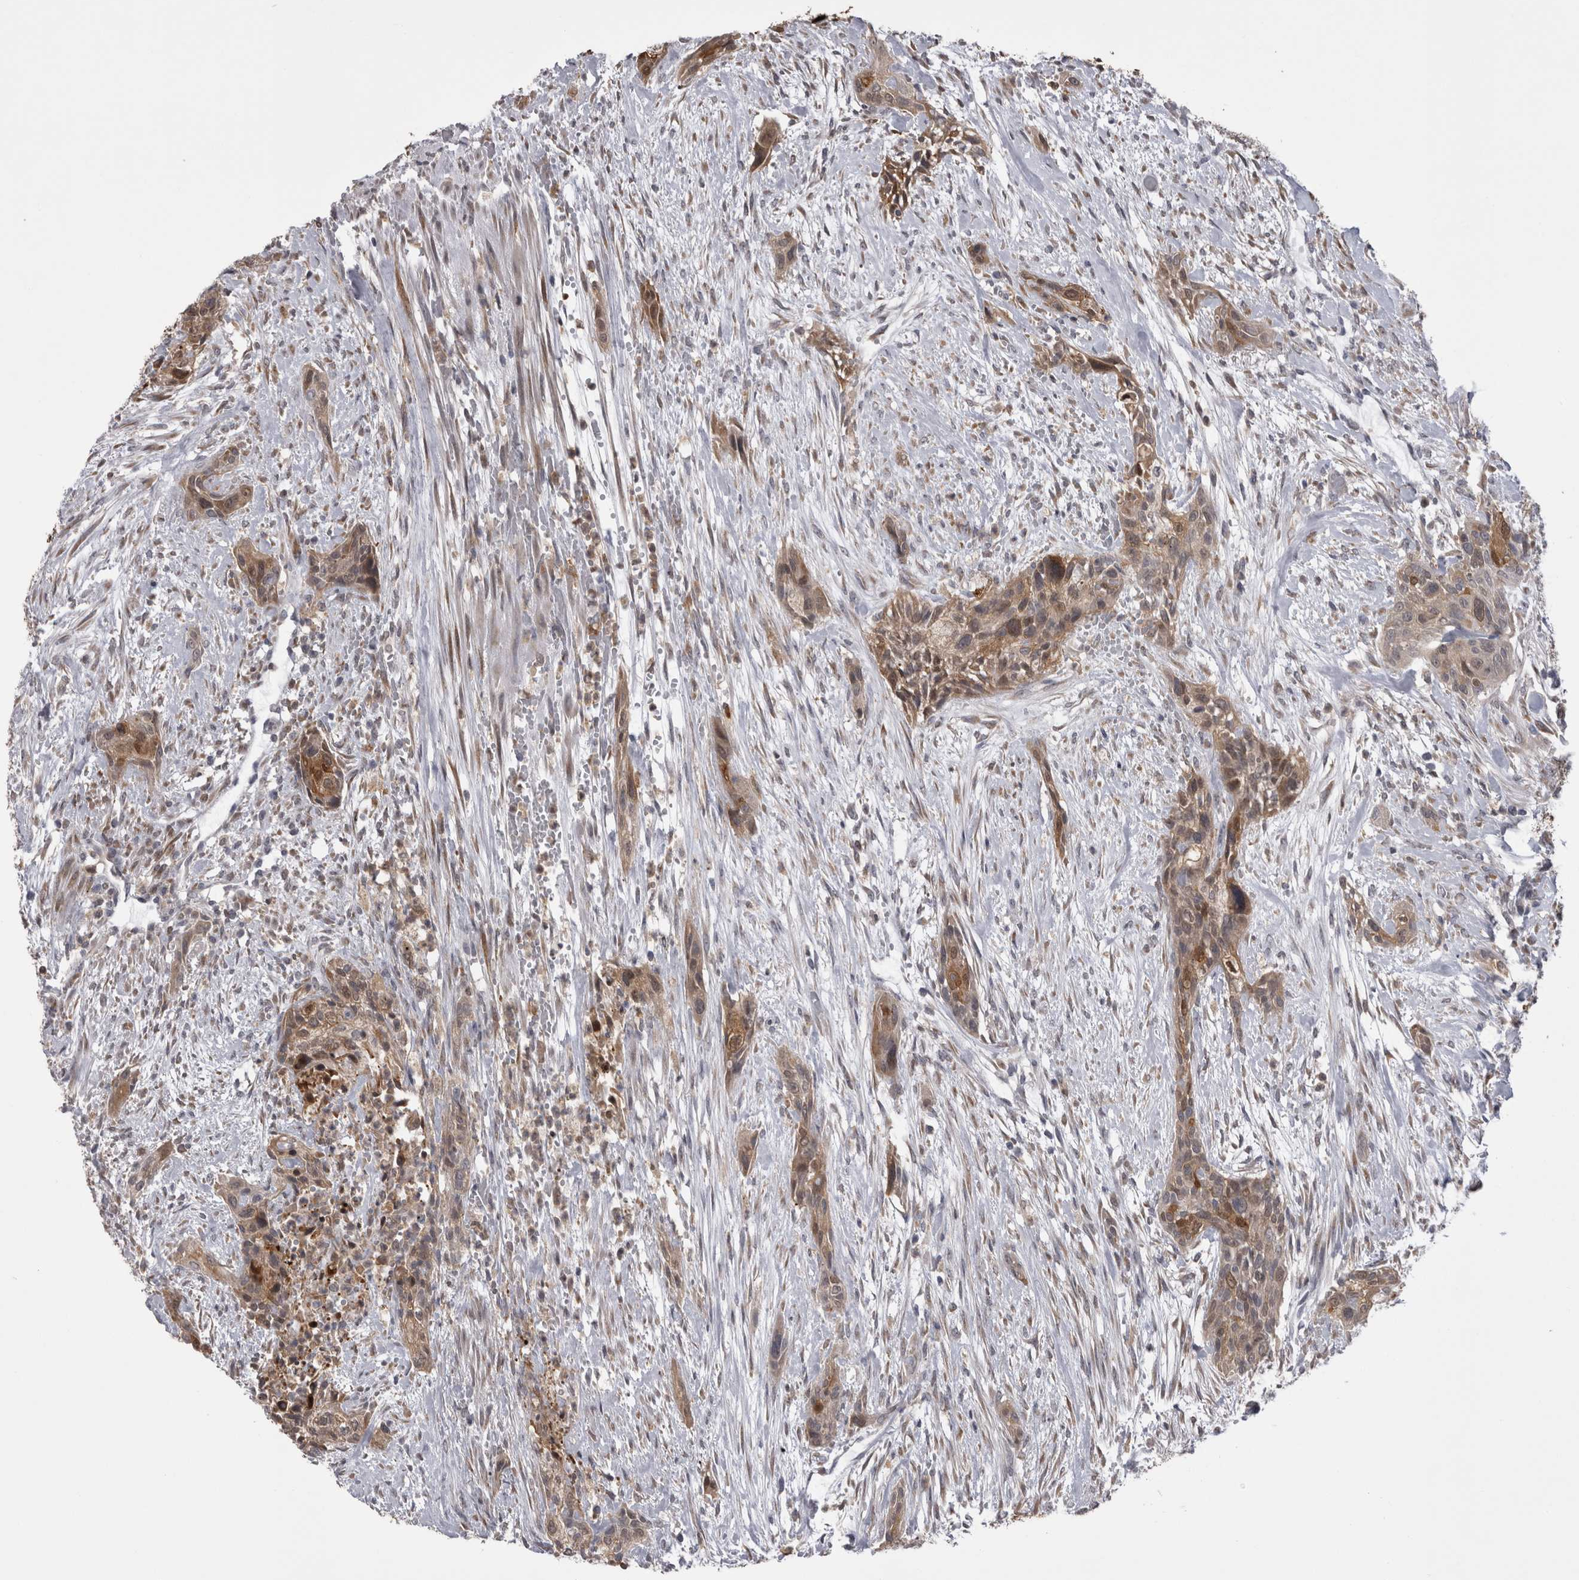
{"staining": {"intensity": "weak", "quantity": ">75%", "location": "cytoplasmic/membranous"}, "tissue": "urothelial cancer", "cell_type": "Tumor cells", "image_type": "cancer", "snomed": [{"axis": "morphology", "description": "Urothelial carcinoma, High grade"}, {"axis": "topography", "description": "Urinary bladder"}], "caption": "IHC micrograph of human urothelial cancer stained for a protein (brown), which exhibits low levels of weak cytoplasmic/membranous staining in about >75% of tumor cells.", "gene": "CHIC2", "patient": {"sex": "male", "age": 35}}